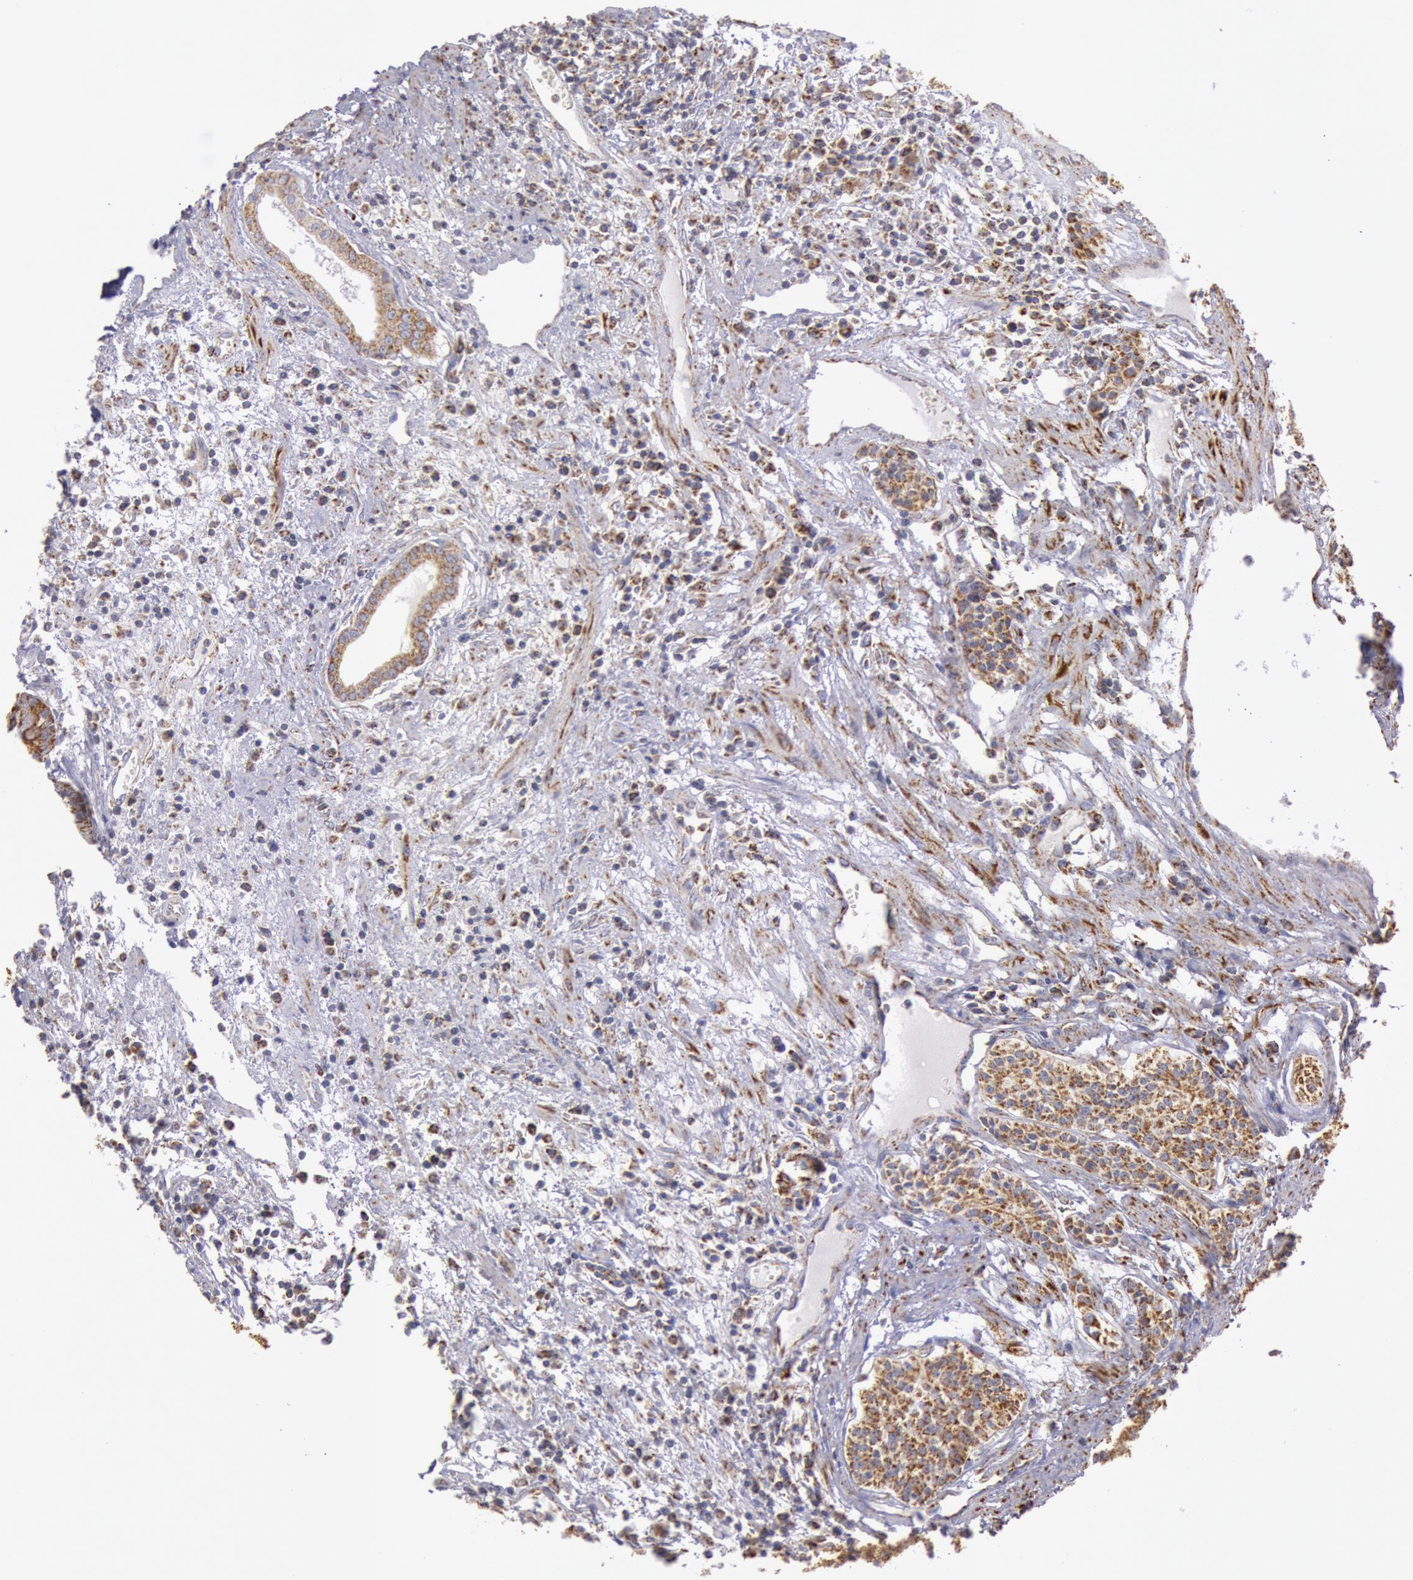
{"staining": {"intensity": "moderate", "quantity": ">75%", "location": "cytoplasmic/membranous"}, "tissue": "carcinoid", "cell_type": "Tumor cells", "image_type": "cancer", "snomed": [{"axis": "morphology", "description": "Carcinoid, malignant, NOS"}, {"axis": "topography", "description": "Stomach"}], "caption": "Protein expression analysis of human carcinoid reveals moderate cytoplasmic/membranous staining in about >75% of tumor cells.", "gene": "CYC1", "patient": {"sex": "female", "age": 76}}